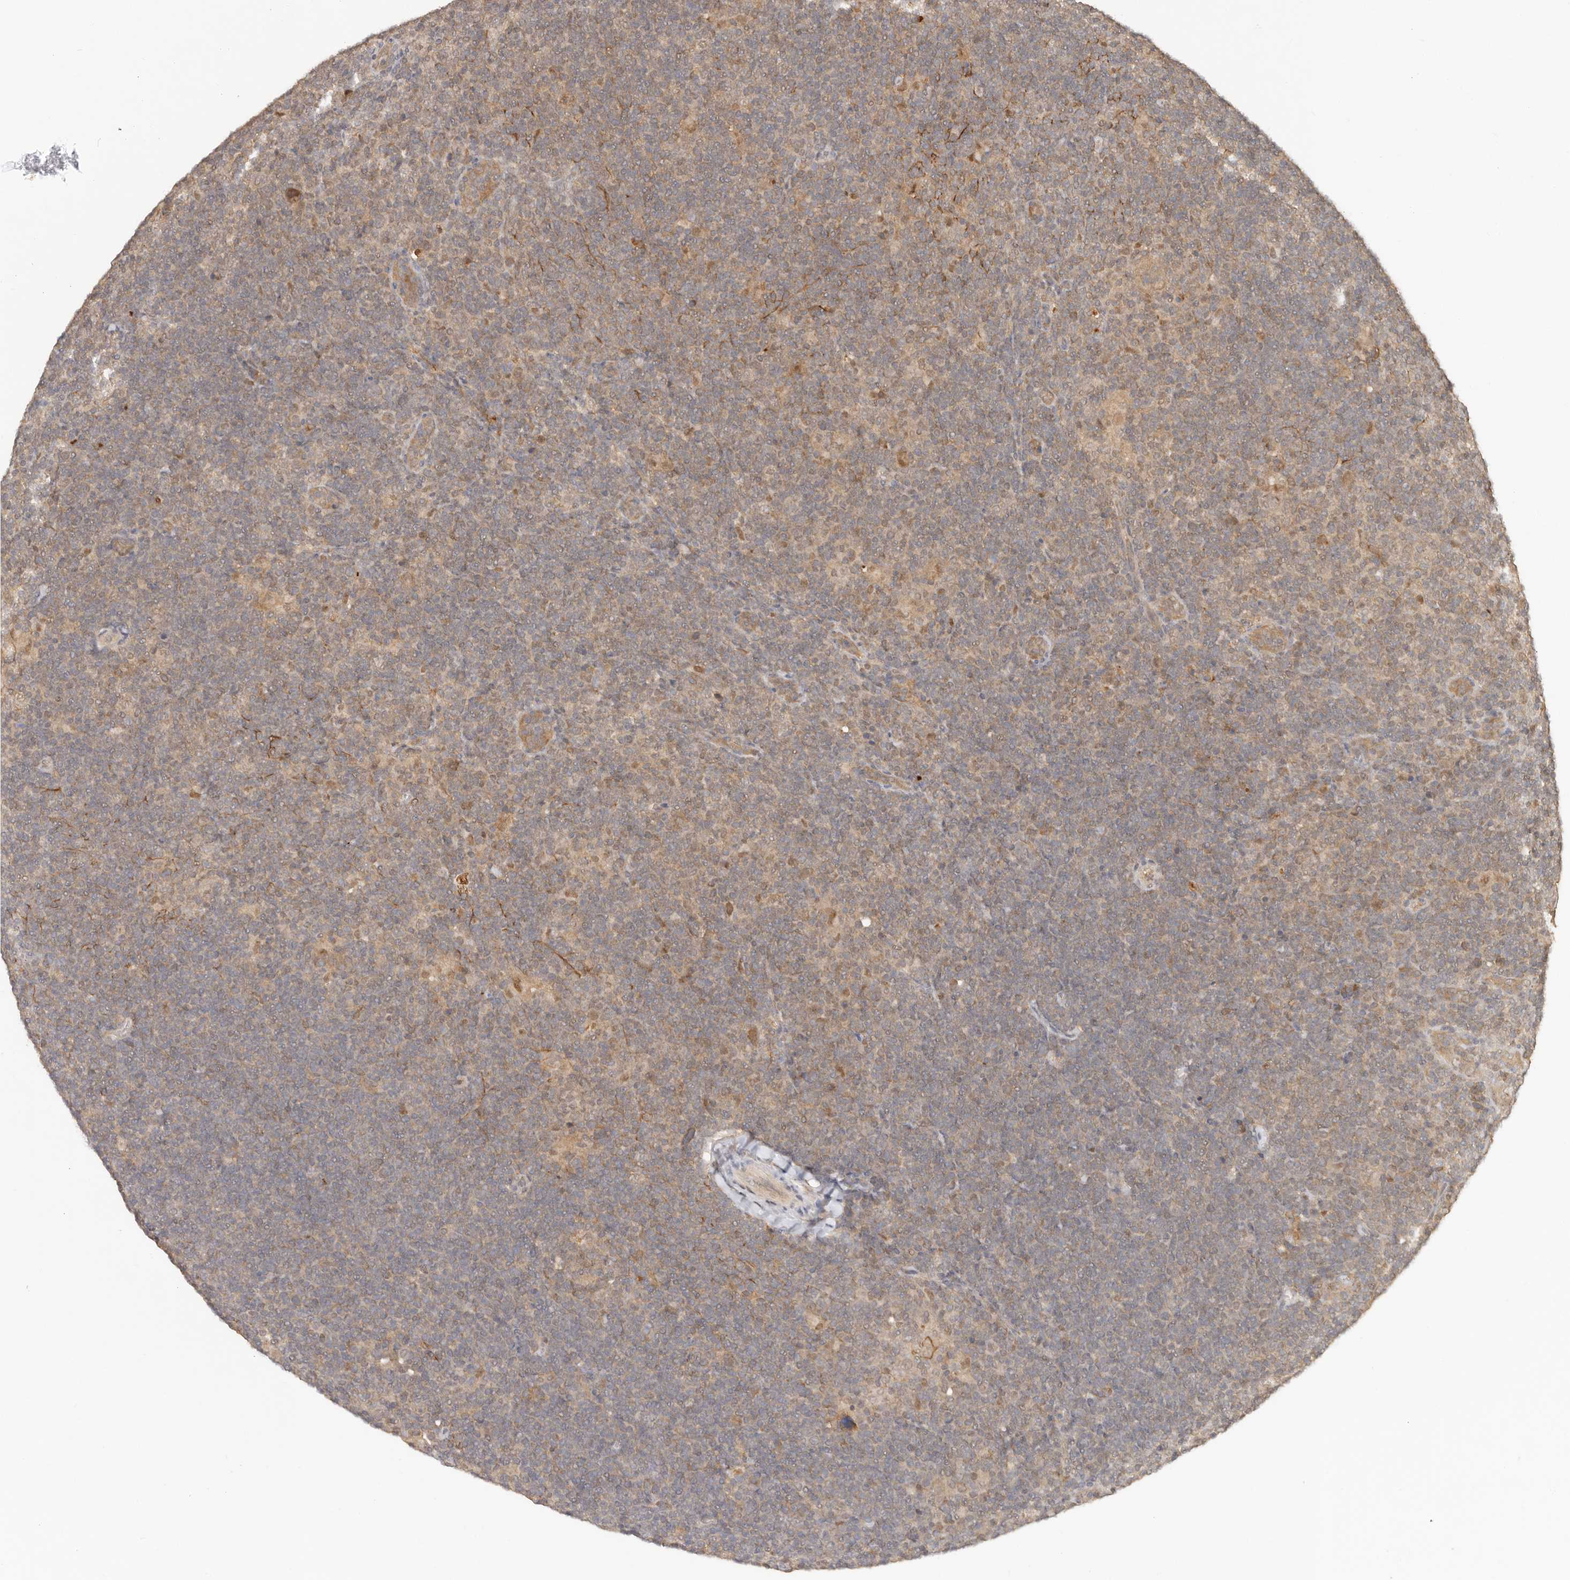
{"staining": {"intensity": "moderate", "quantity": "<25%", "location": "cytoplasmic/membranous"}, "tissue": "lymphoma", "cell_type": "Tumor cells", "image_type": "cancer", "snomed": [{"axis": "morphology", "description": "Hodgkin's disease, NOS"}, {"axis": "topography", "description": "Lymph node"}], "caption": "The histopathology image reveals staining of Hodgkin's disease, revealing moderate cytoplasmic/membranous protein staining (brown color) within tumor cells.", "gene": "PSMA5", "patient": {"sex": "female", "age": 57}}